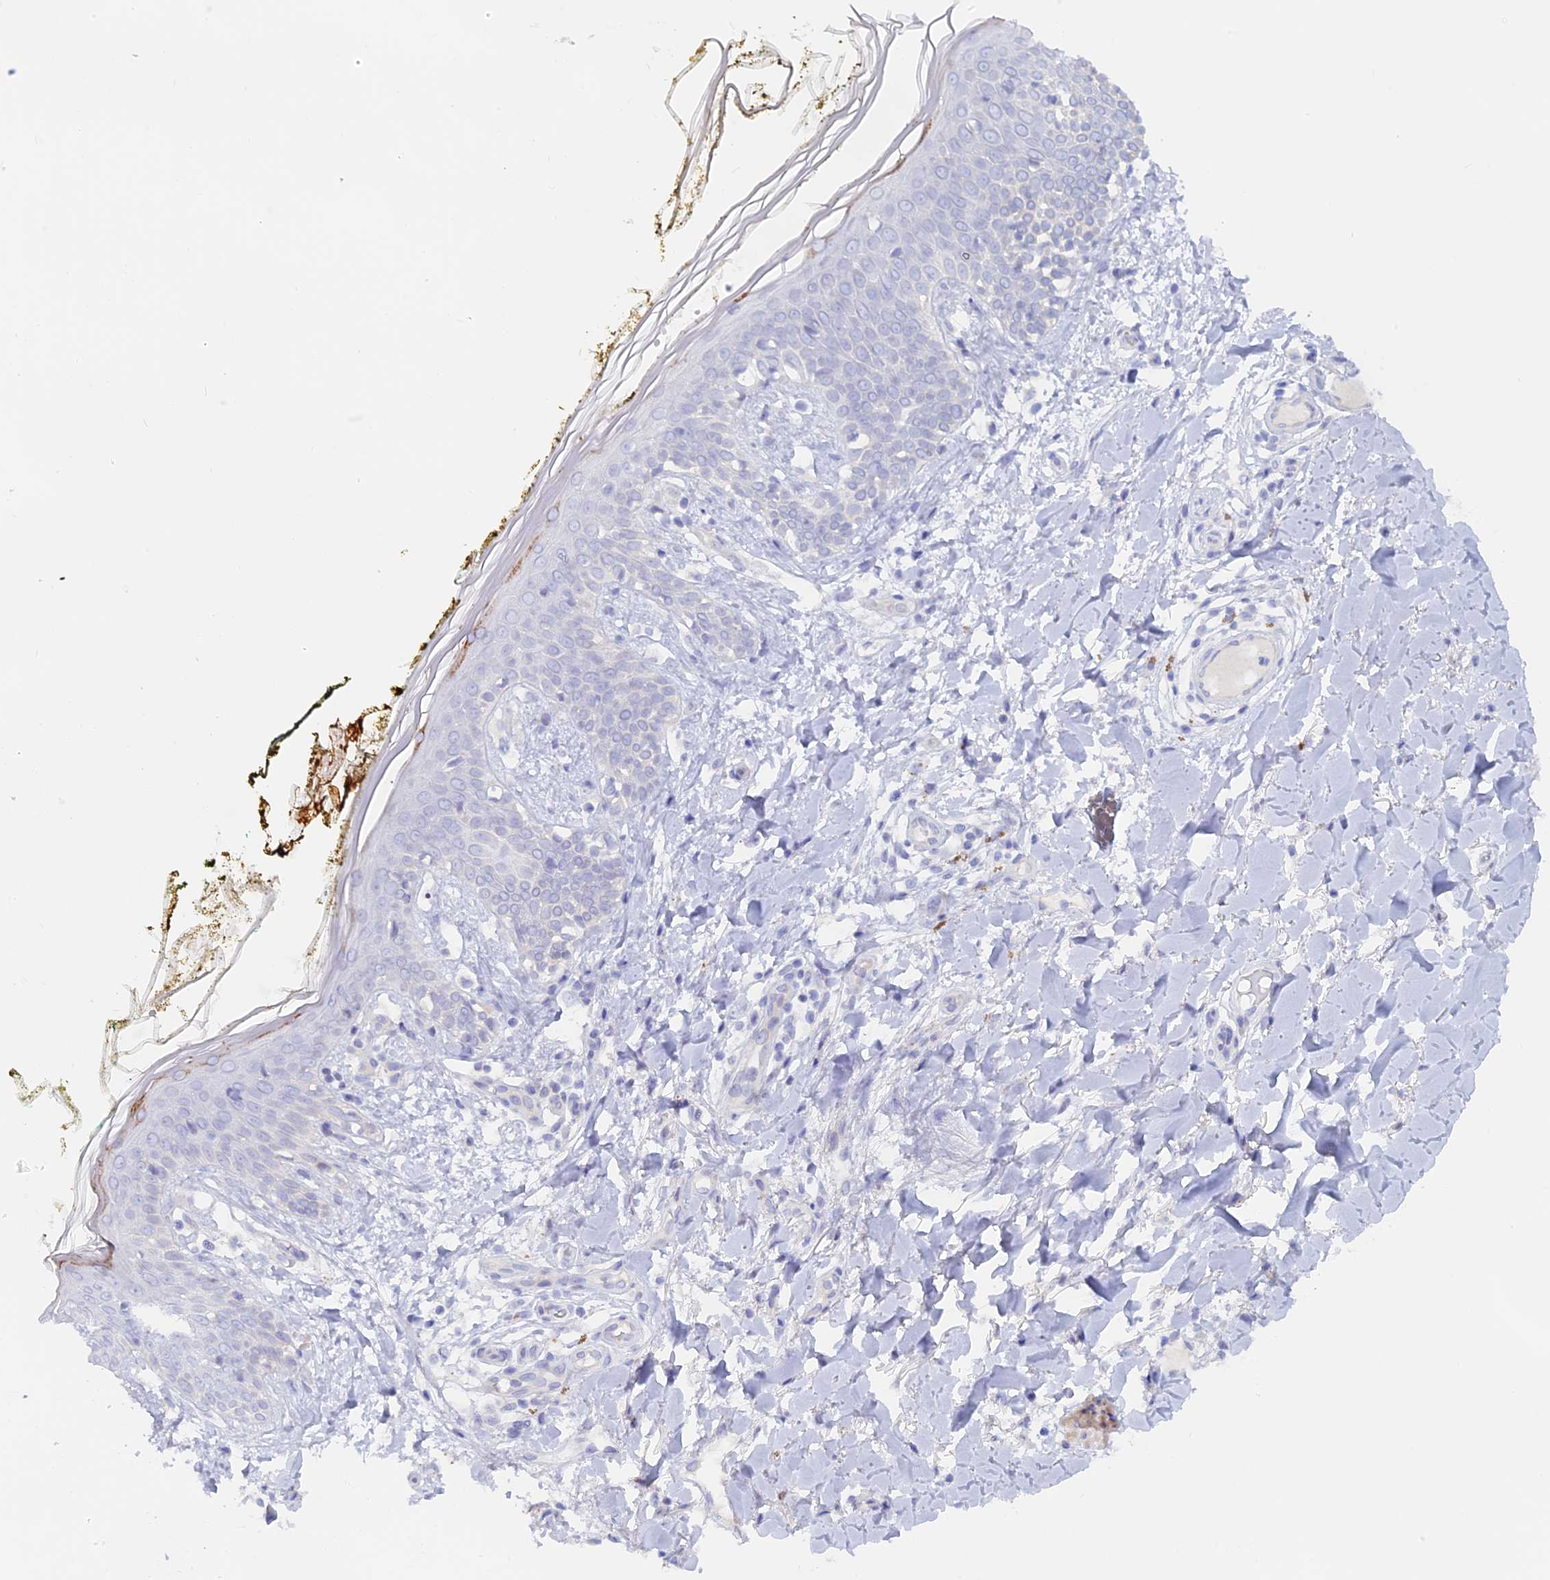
{"staining": {"intensity": "negative", "quantity": "none", "location": "none"}, "tissue": "skin", "cell_type": "Fibroblasts", "image_type": "normal", "snomed": [{"axis": "morphology", "description": "Normal tissue, NOS"}, {"axis": "topography", "description": "Skin"}], "caption": "This is an immunohistochemistry micrograph of unremarkable skin. There is no expression in fibroblasts.", "gene": "GLB1L", "patient": {"sex": "female", "age": 34}}